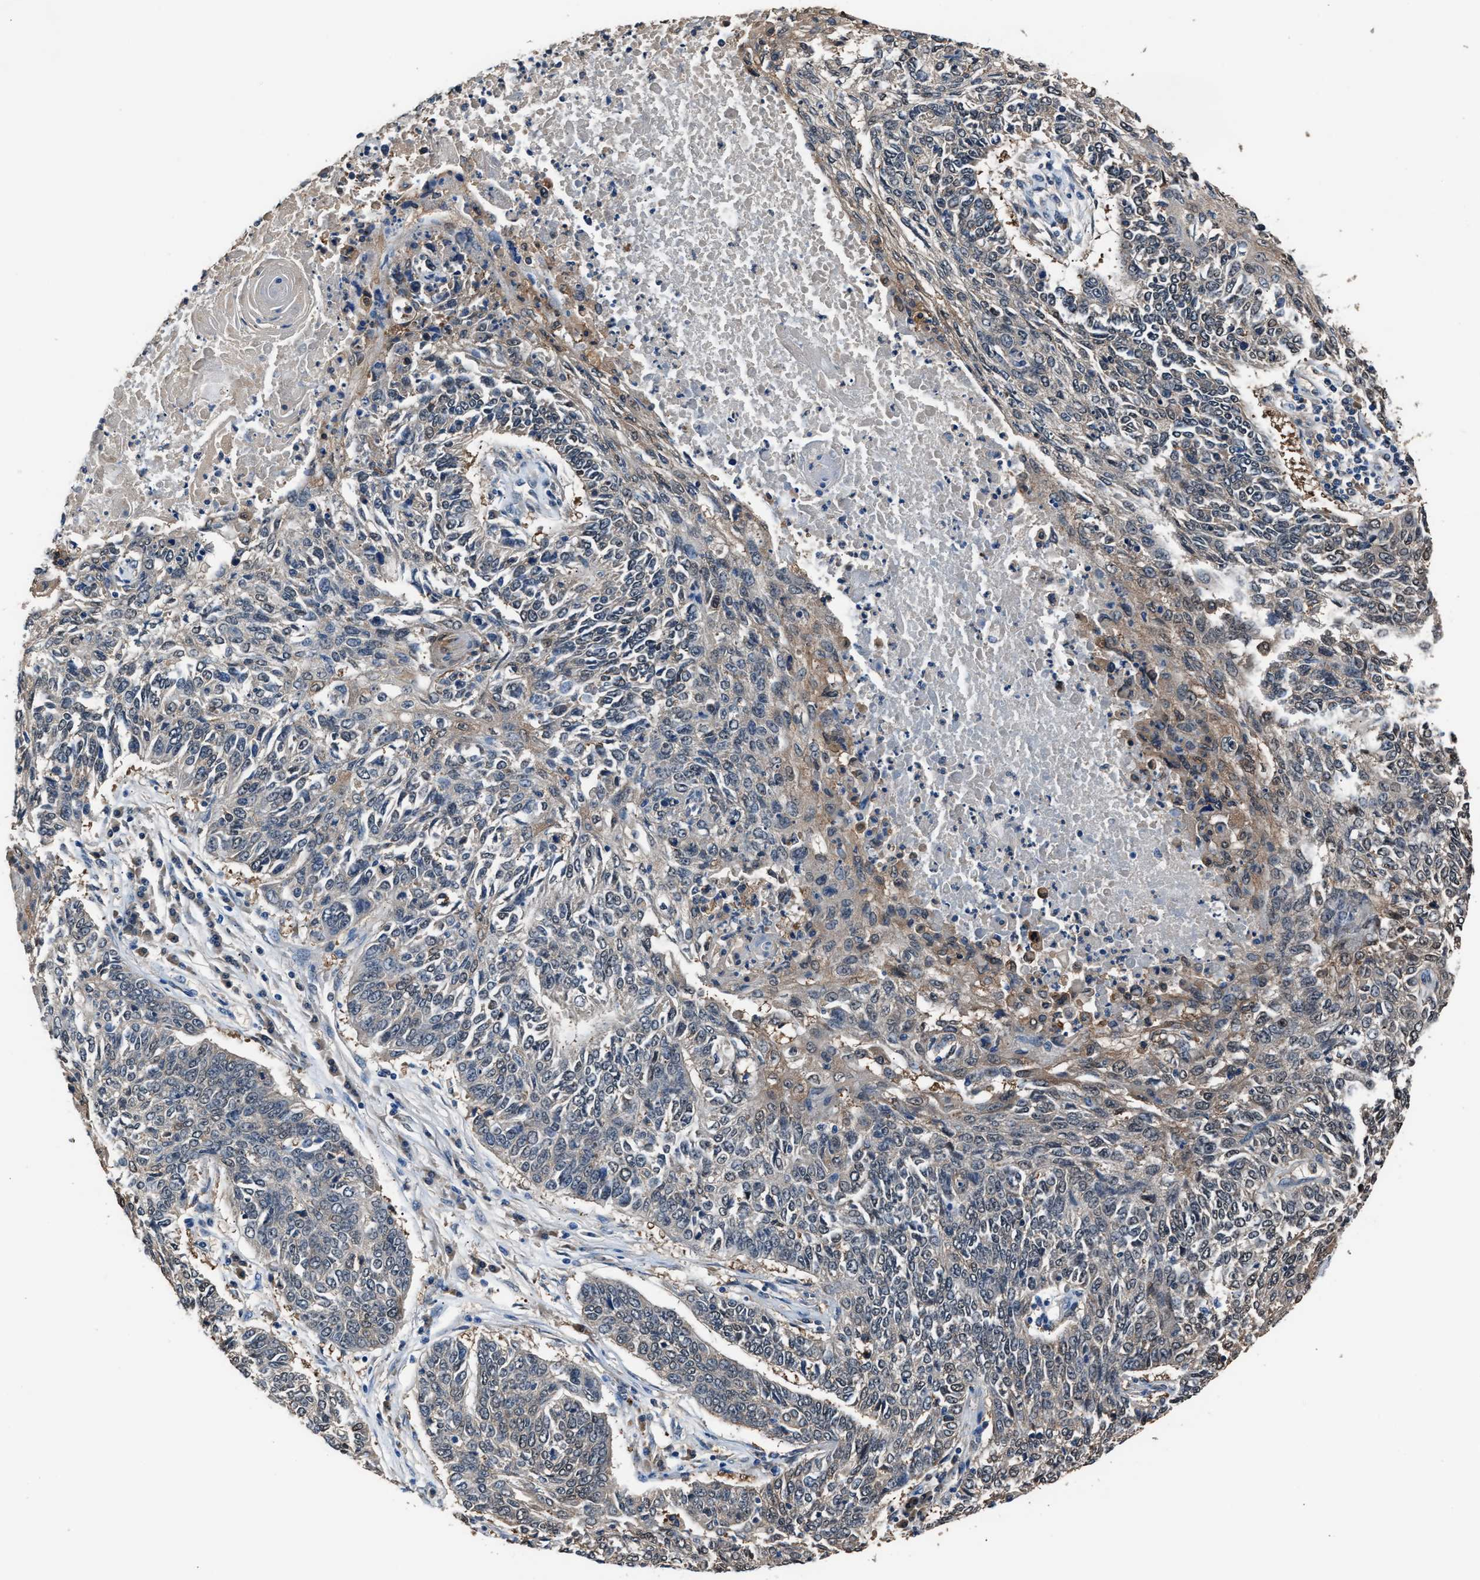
{"staining": {"intensity": "weak", "quantity": "25%-75%", "location": "cytoplasmic/membranous"}, "tissue": "lung cancer", "cell_type": "Tumor cells", "image_type": "cancer", "snomed": [{"axis": "morphology", "description": "Normal tissue, NOS"}, {"axis": "morphology", "description": "Squamous cell carcinoma, NOS"}, {"axis": "topography", "description": "Cartilage tissue"}, {"axis": "topography", "description": "Bronchus"}, {"axis": "topography", "description": "Lung"}], "caption": "Lung cancer stained with a protein marker demonstrates weak staining in tumor cells.", "gene": "GSTP1", "patient": {"sex": "female", "age": 49}}